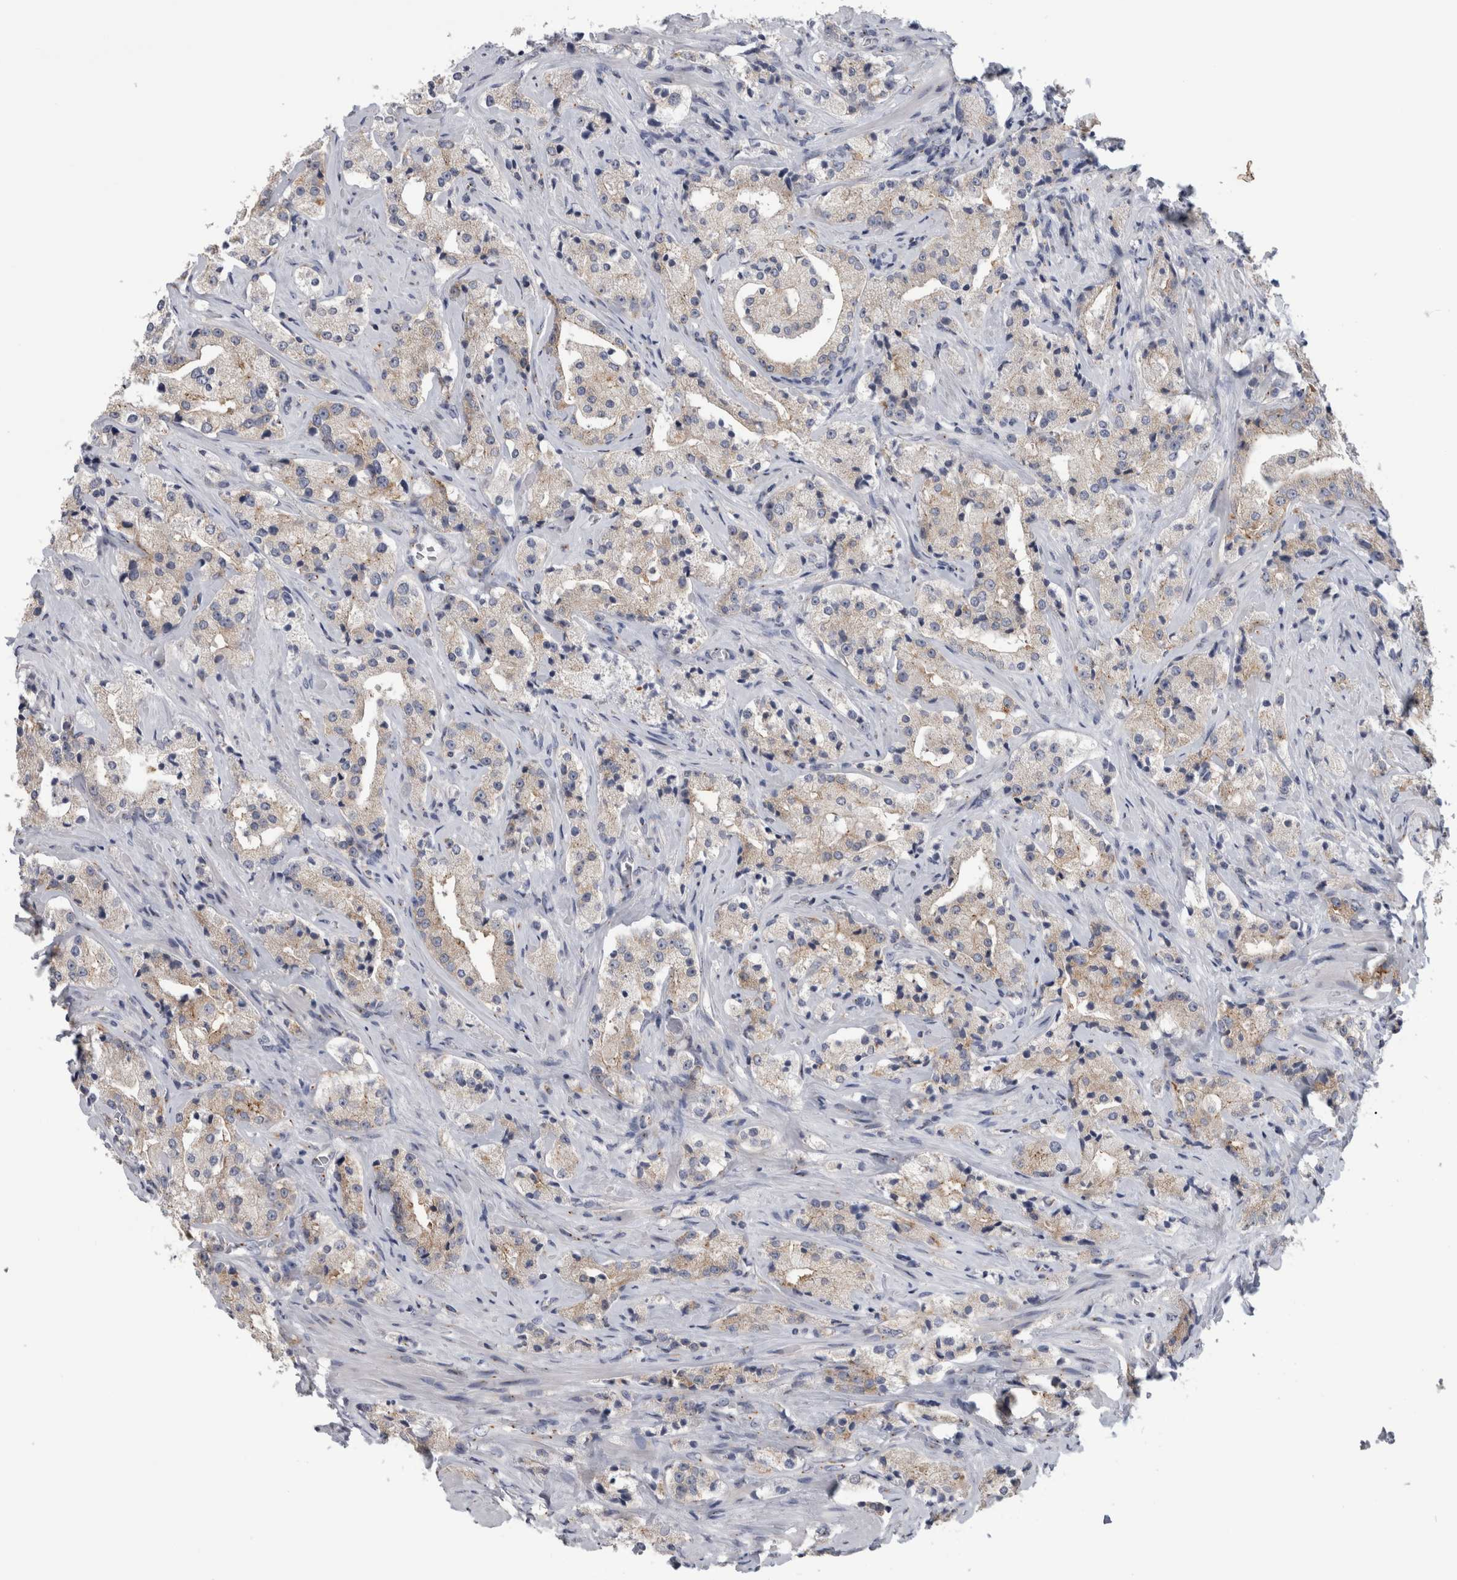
{"staining": {"intensity": "moderate", "quantity": "25%-75%", "location": "cytoplasmic/membranous"}, "tissue": "prostate cancer", "cell_type": "Tumor cells", "image_type": "cancer", "snomed": [{"axis": "morphology", "description": "Adenocarcinoma, High grade"}, {"axis": "topography", "description": "Prostate"}], "caption": "Prostate cancer (high-grade adenocarcinoma) stained with a brown dye reveals moderate cytoplasmic/membranous positive expression in approximately 25%-75% of tumor cells.", "gene": "AKAP9", "patient": {"sex": "male", "age": 63}}